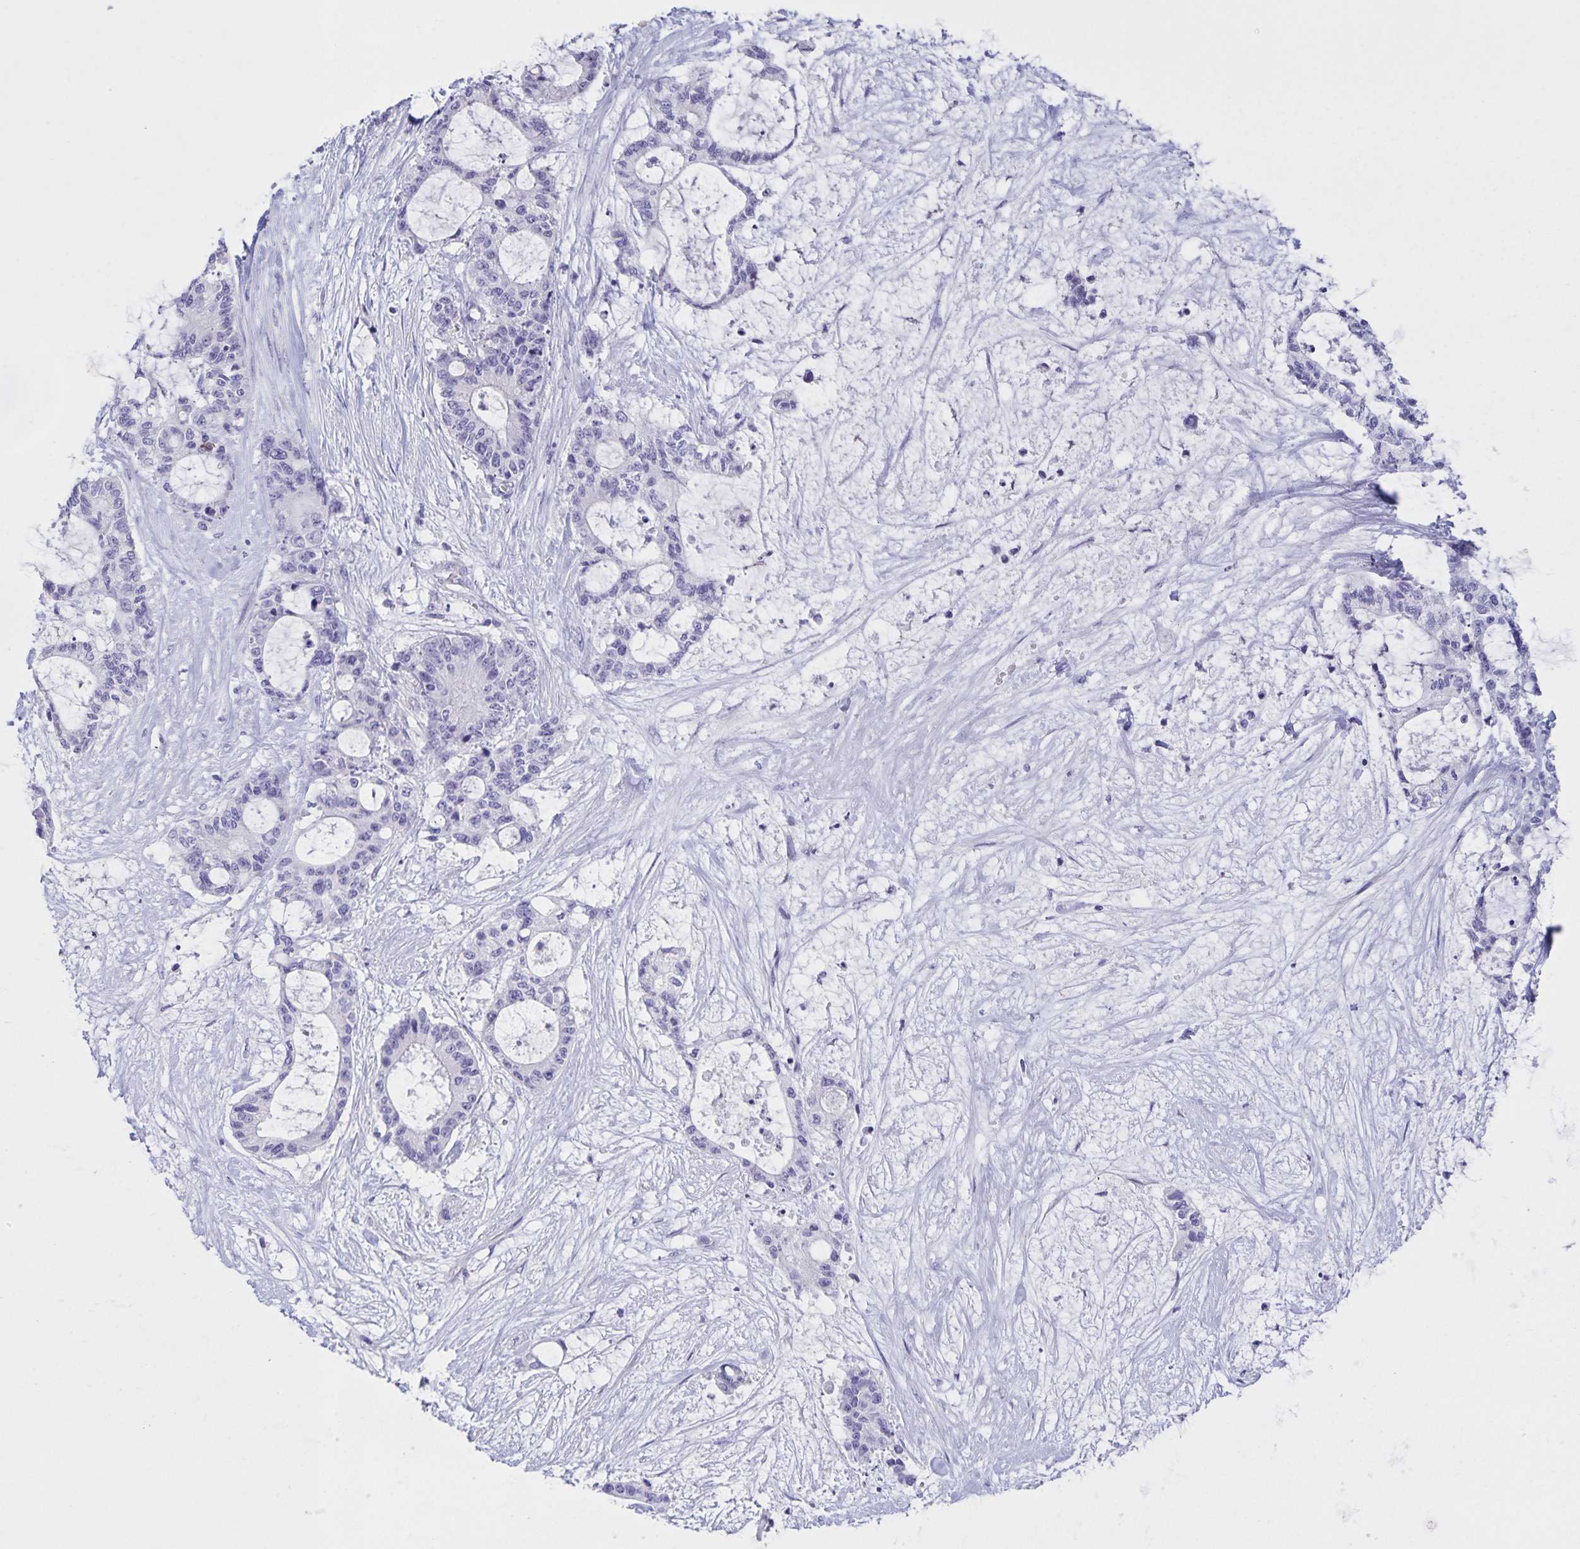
{"staining": {"intensity": "negative", "quantity": "none", "location": "none"}, "tissue": "liver cancer", "cell_type": "Tumor cells", "image_type": "cancer", "snomed": [{"axis": "morphology", "description": "Normal tissue, NOS"}, {"axis": "morphology", "description": "Cholangiocarcinoma"}, {"axis": "topography", "description": "Liver"}, {"axis": "topography", "description": "Peripheral nerve tissue"}], "caption": "Micrograph shows no significant protein expression in tumor cells of liver cholangiocarcinoma.", "gene": "DMGDH", "patient": {"sex": "female", "age": 73}}